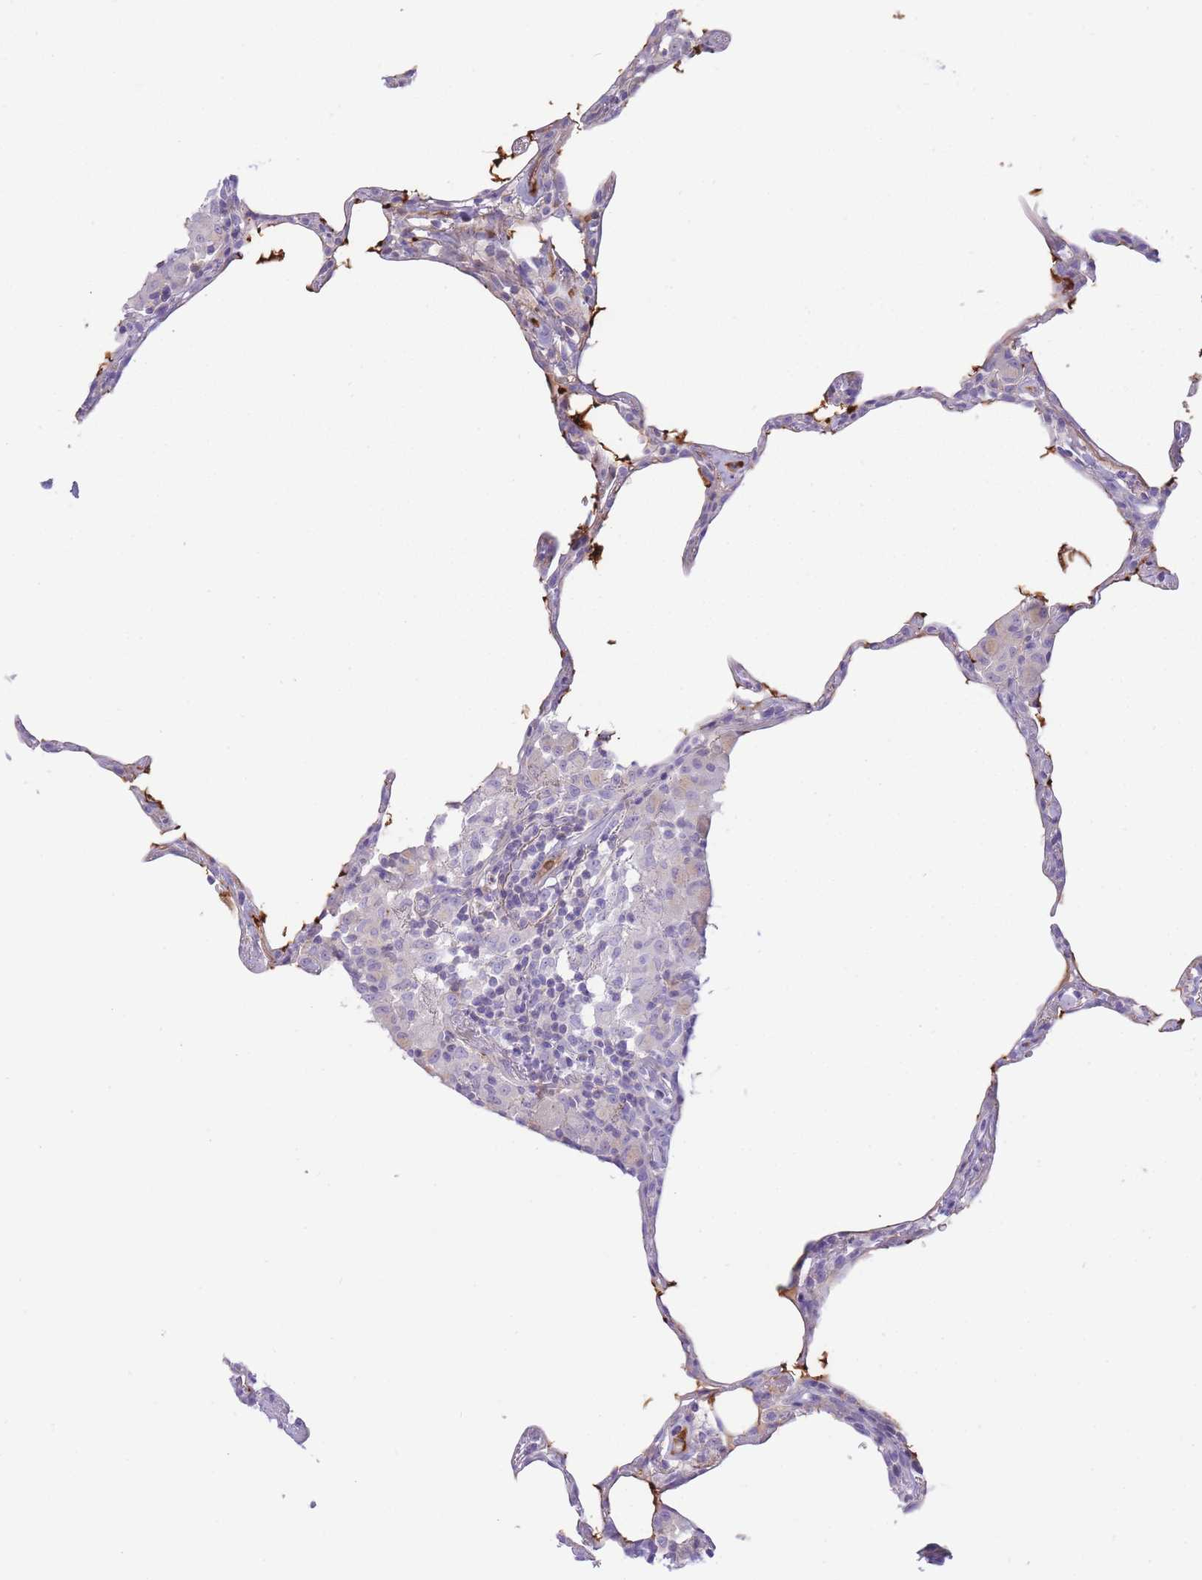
{"staining": {"intensity": "negative", "quantity": "none", "location": "none"}, "tissue": "lung", "cell_type": "Alveolar cells", "image_type": "normal", "snomed": [{"axis": "morphology", "description": "Normal tissue, NOS"}, {"axis": "topography", "description": "Lung"}], "caption": "Protein analysis of benign lung shows no significant positivity in alveolar cells. (Brightfield microscopy of DAB immunohistochemistry at high magnification).", "gene": "HRG", "patient": {"sex": "female", "age": 57}}